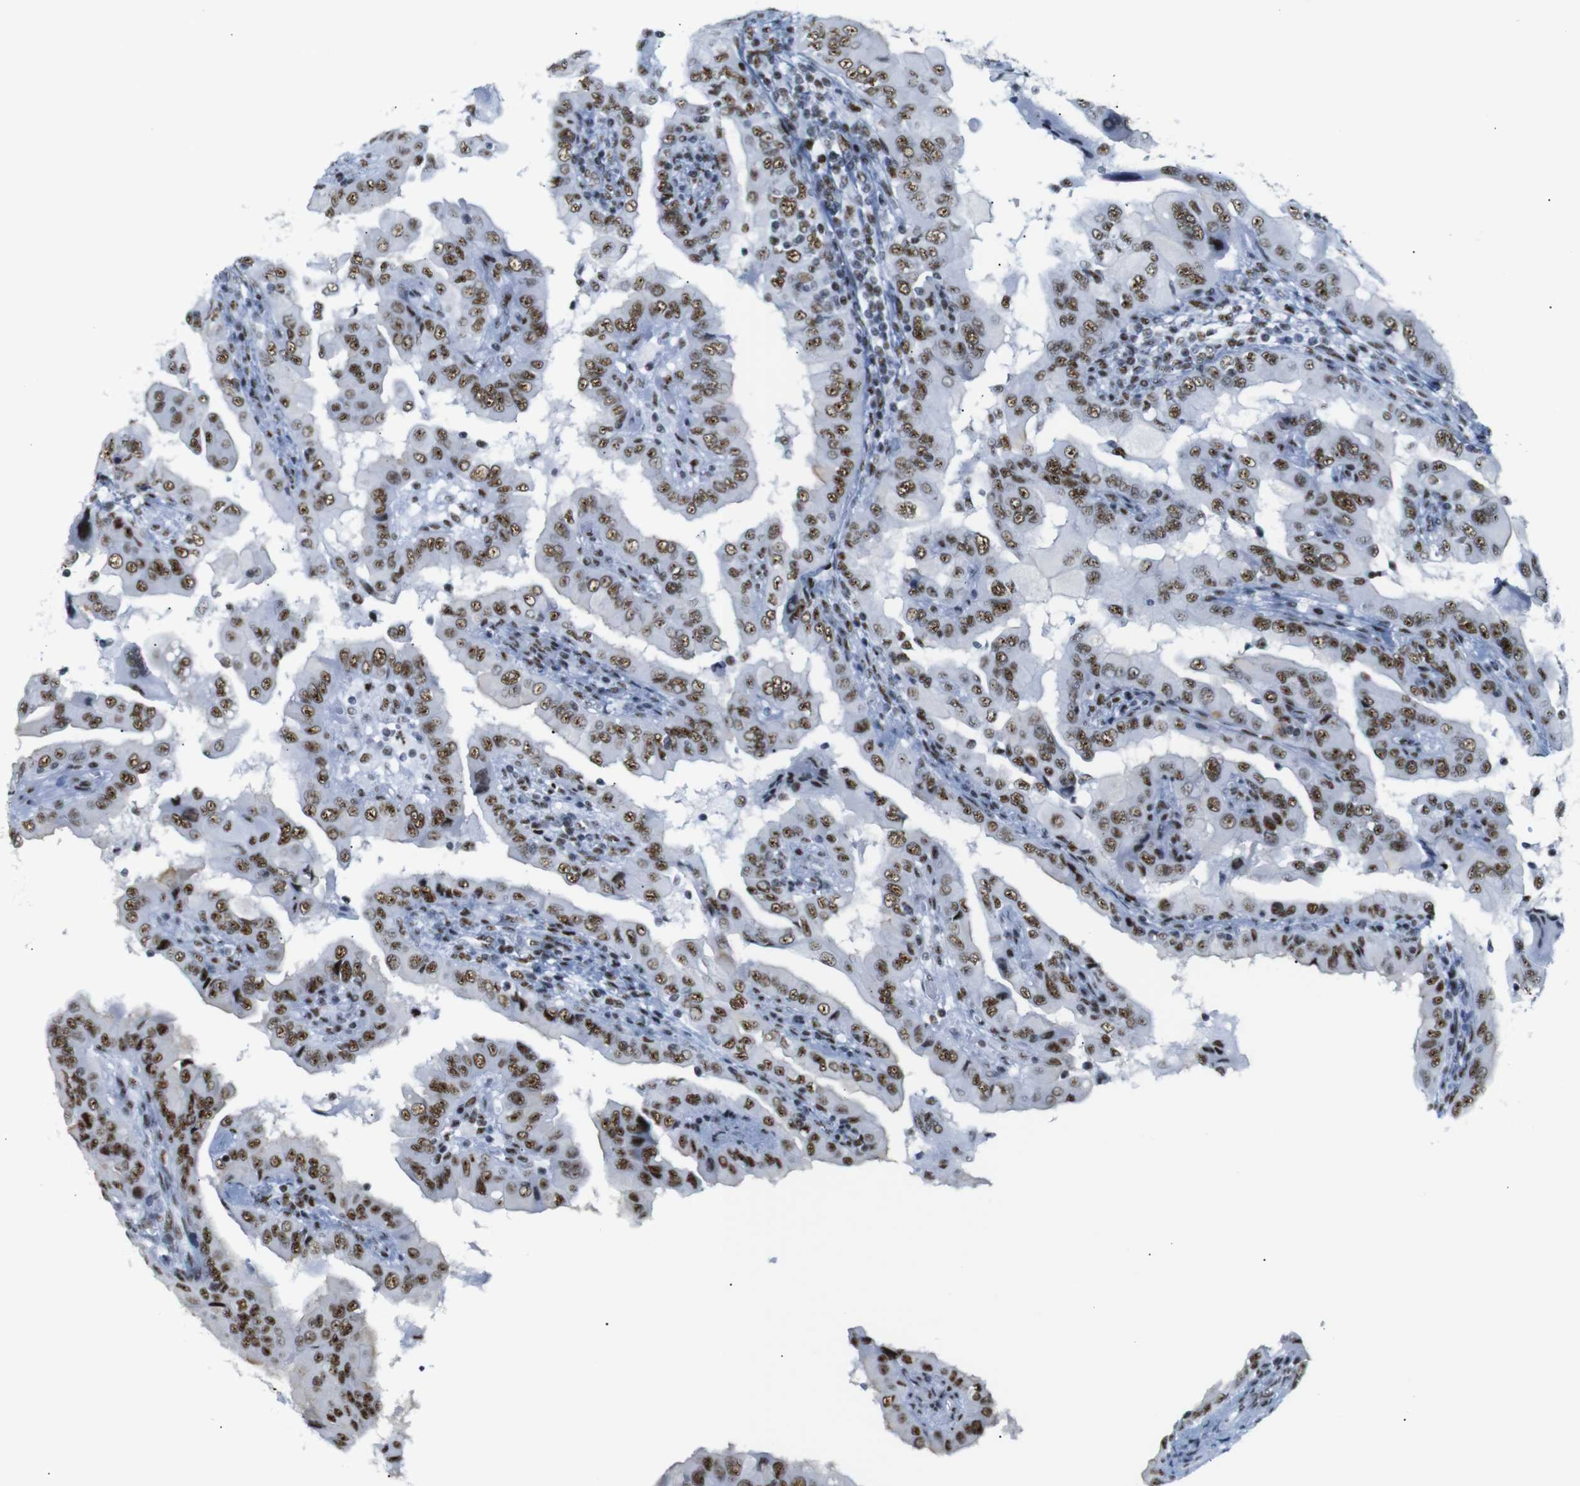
{"staining": {"intensity": "strong", "quantity": ">75%", "location": "nuclear"}, "tissue": "thyroid cancer", "cell_type": "Tumor cells", "image_type": "cancer", "snomed": [{"axis": "morphology", "description": "Papillary adenocarcinoma, NOS"}, {"axis": "topography", "description": "Thyroid gland"}], "caption": "High-magnification brightfield microscopy of thyroid papillary adenocarcinoma stained with DAB (brown) and counterstained with hematoxylin (blue). tumor cells exhibit strong nuclear staining is identified in approximately>75% of cells.", "gene": "TRA2B", "patient": {"sex": "male", "age": 33}}